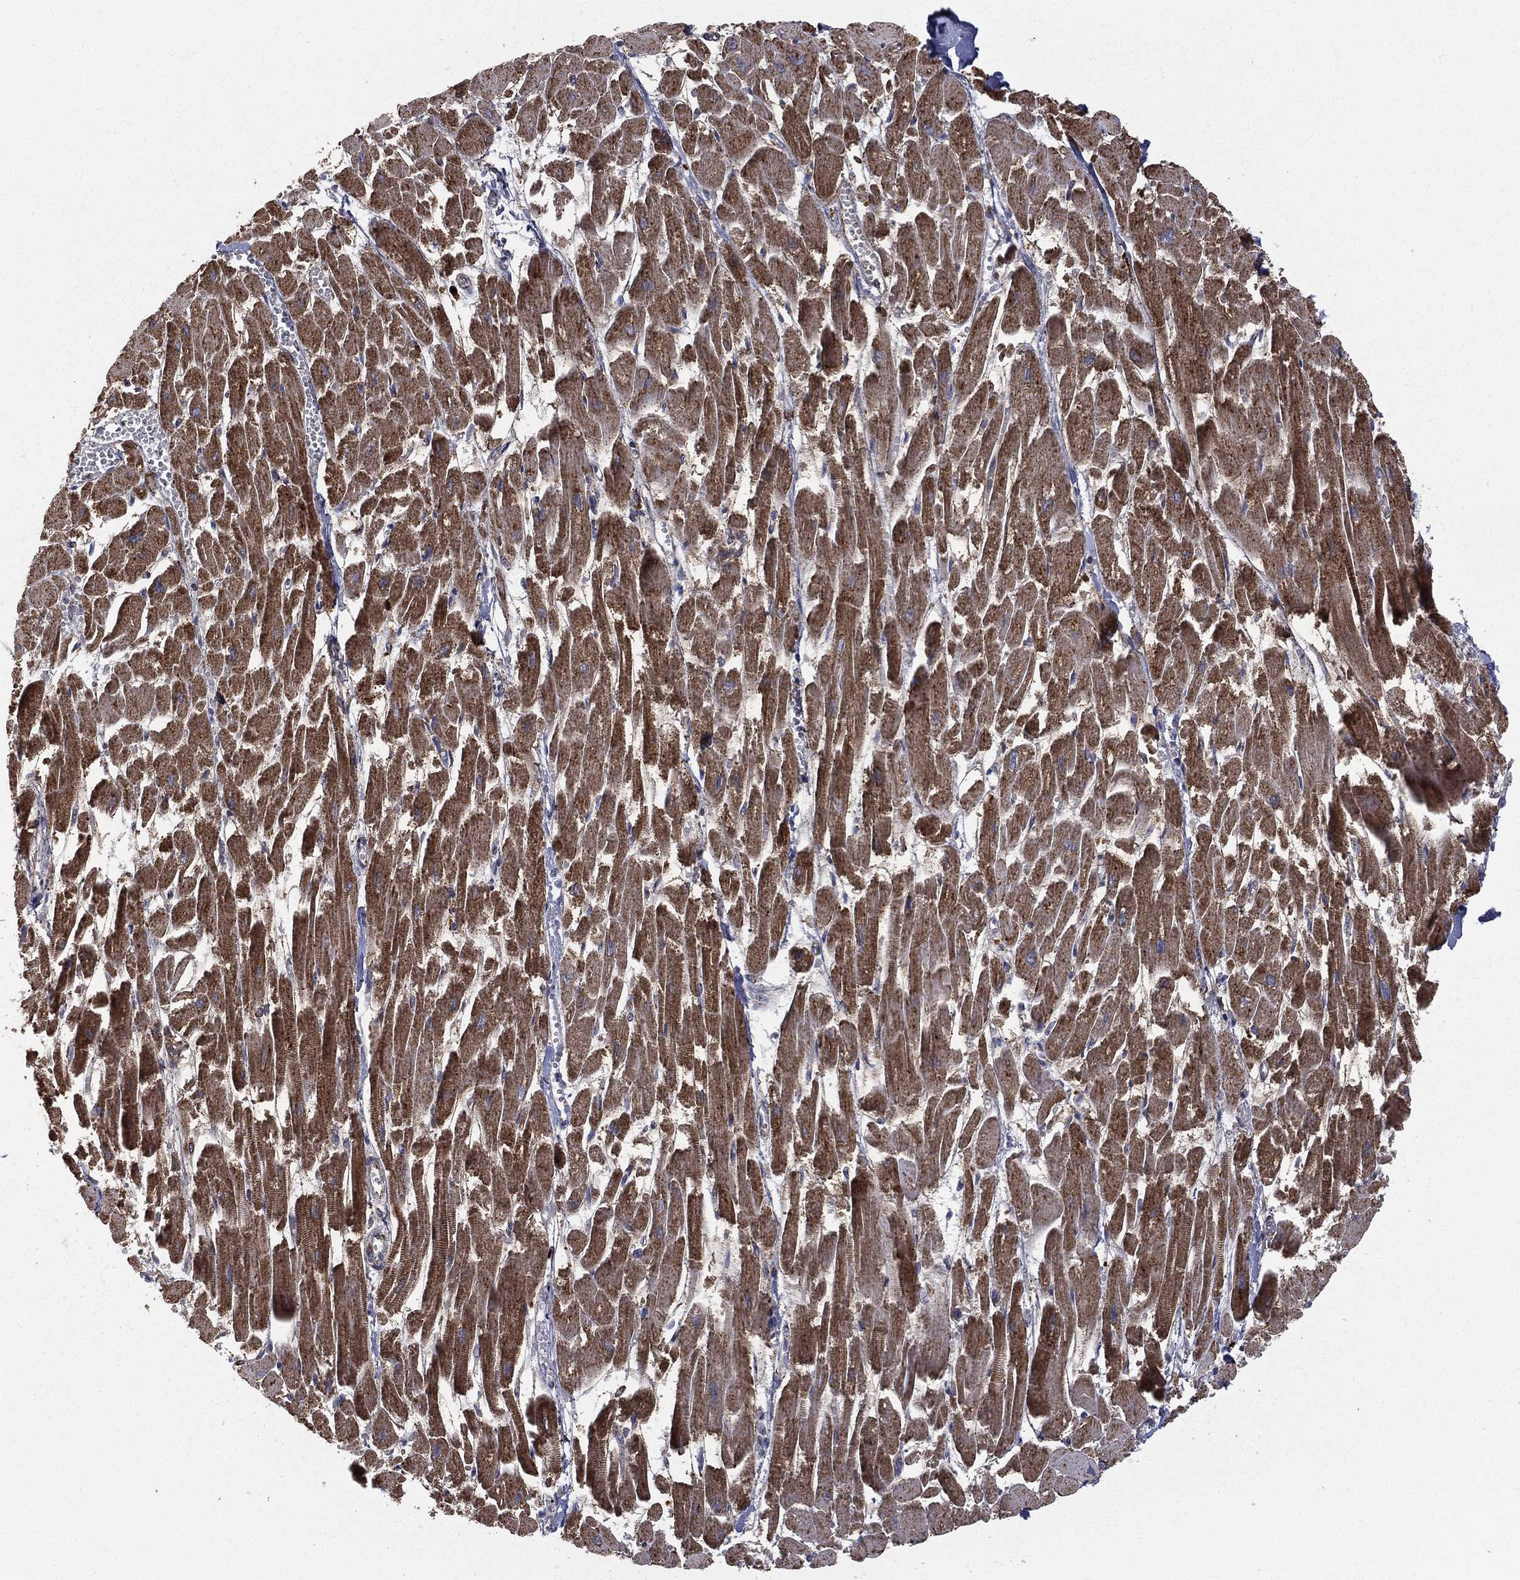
{"staining": {"intensity": "moderate", "quantity": ">75%", "location": "cytoplasmic/membranous"}, "tissue": "heart muscle", "cell_type": "Cardiomyocytes", "image_type": "normal", "snomed": [{"axis": "morphology", "description": "Normal tissue, NOS"}, {"axis": "topography", "description": "Heart"}], "caption": "About >75% of cardiomyocytes in normal human heart muscle exhibit moderate cytoplasmic/membranous protein staining as visualized by brown immunohistochemical staining.", "gene": "RIN3", "patient": {"sex": "female", "age": 52}}